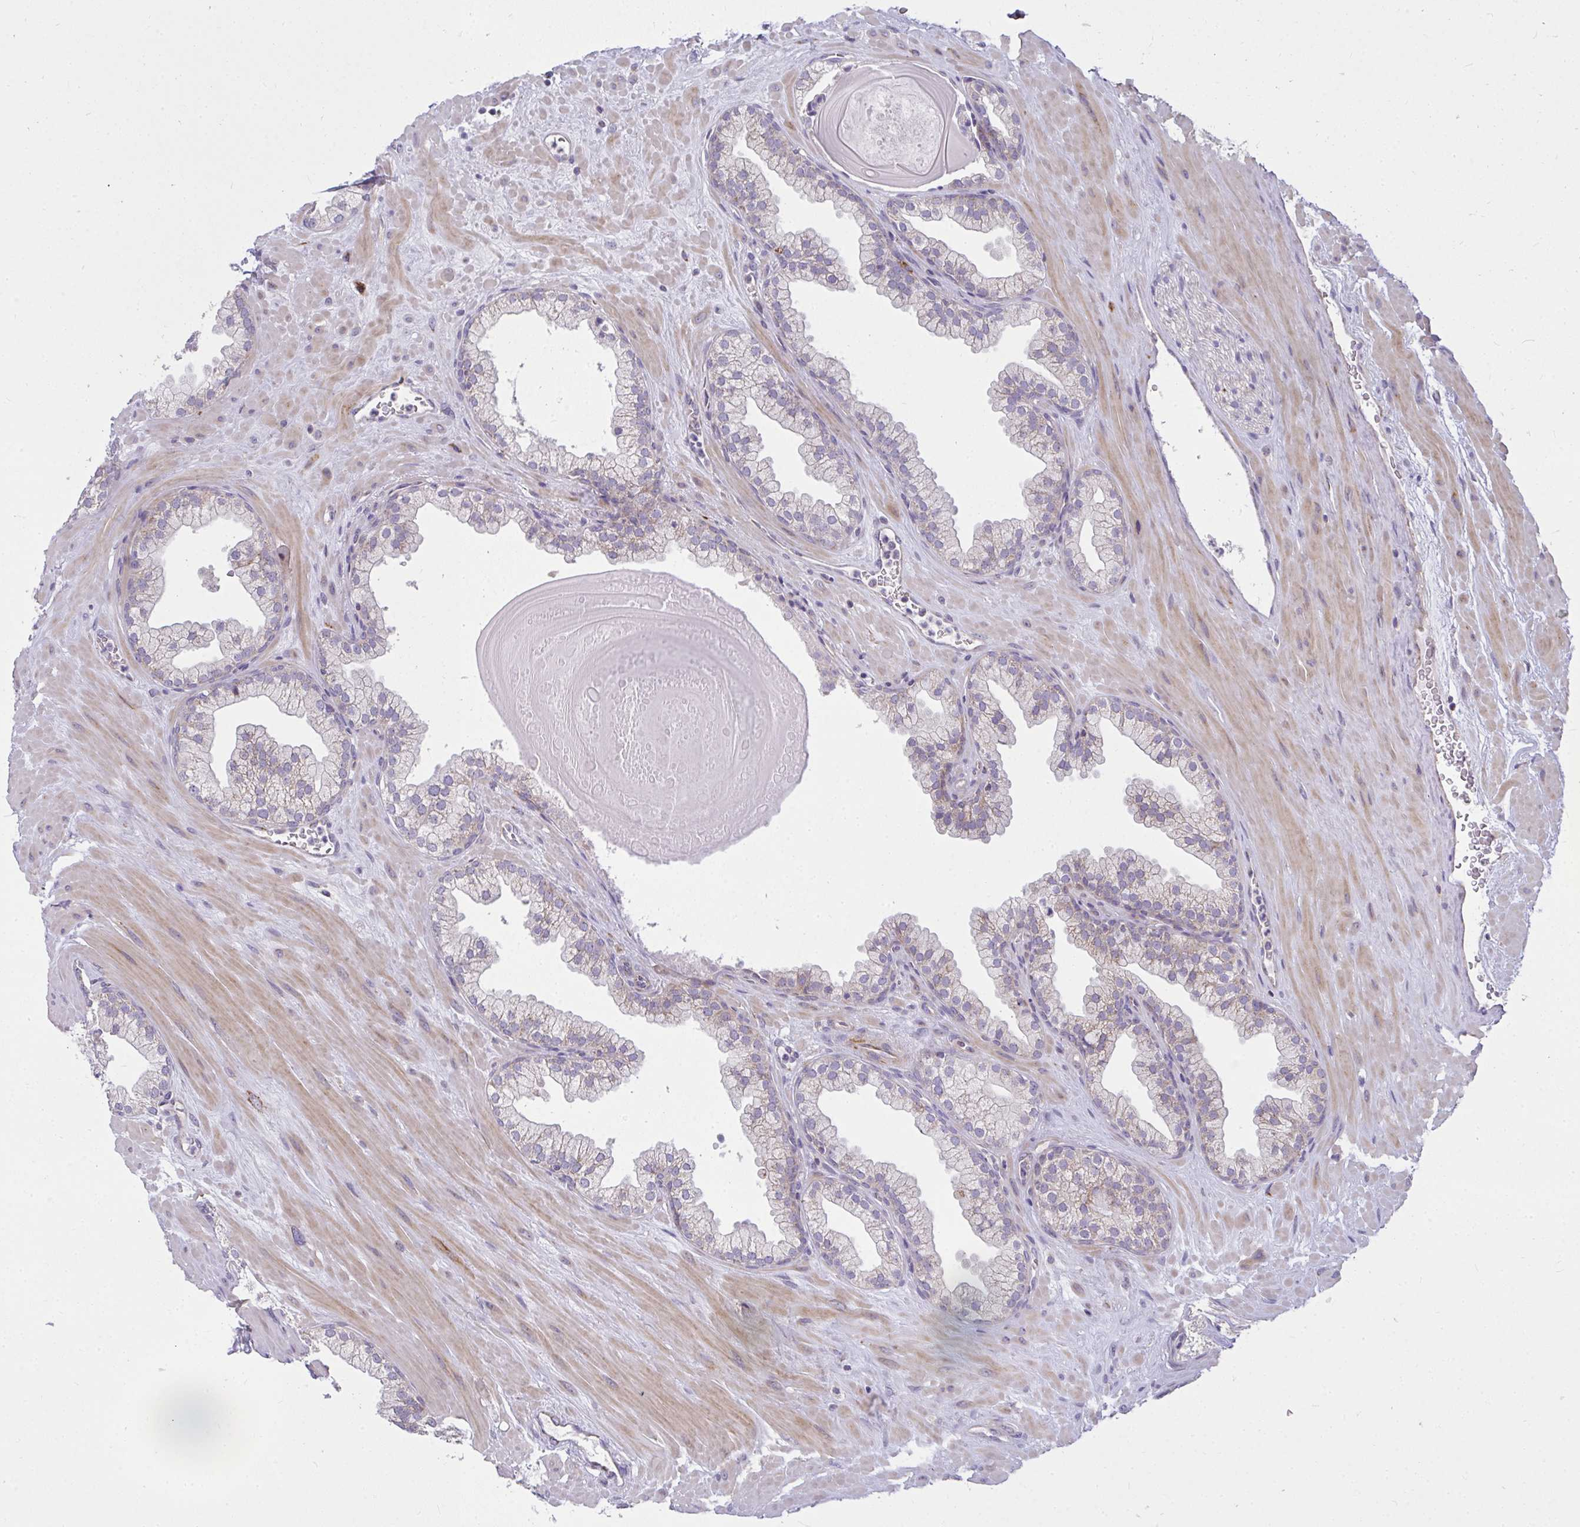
{"staining": {"intensity": "weak", "quantity": "25%-75%", "location": "cytoplasmic/membranous"}, "tissue": "prostate", "cell_type": "Glandular cells", "image_type": "normal", "snomed": [{"axis": "morphology", "description": "Normal tissue, NOS"}, {"axis": "topography", "description": "Prostate"}, {"axis": "topography", "description": "Peripheral nerve tissue"}], "caption": "IHC image of normal prostate stained for a protein (brown), which reveals low levels of weak cytoplasmic/membranous staining in about 25%-75% of glandular cells.", "gene": "SRRM4", "patient": {"sex": "male", "age": 61}}